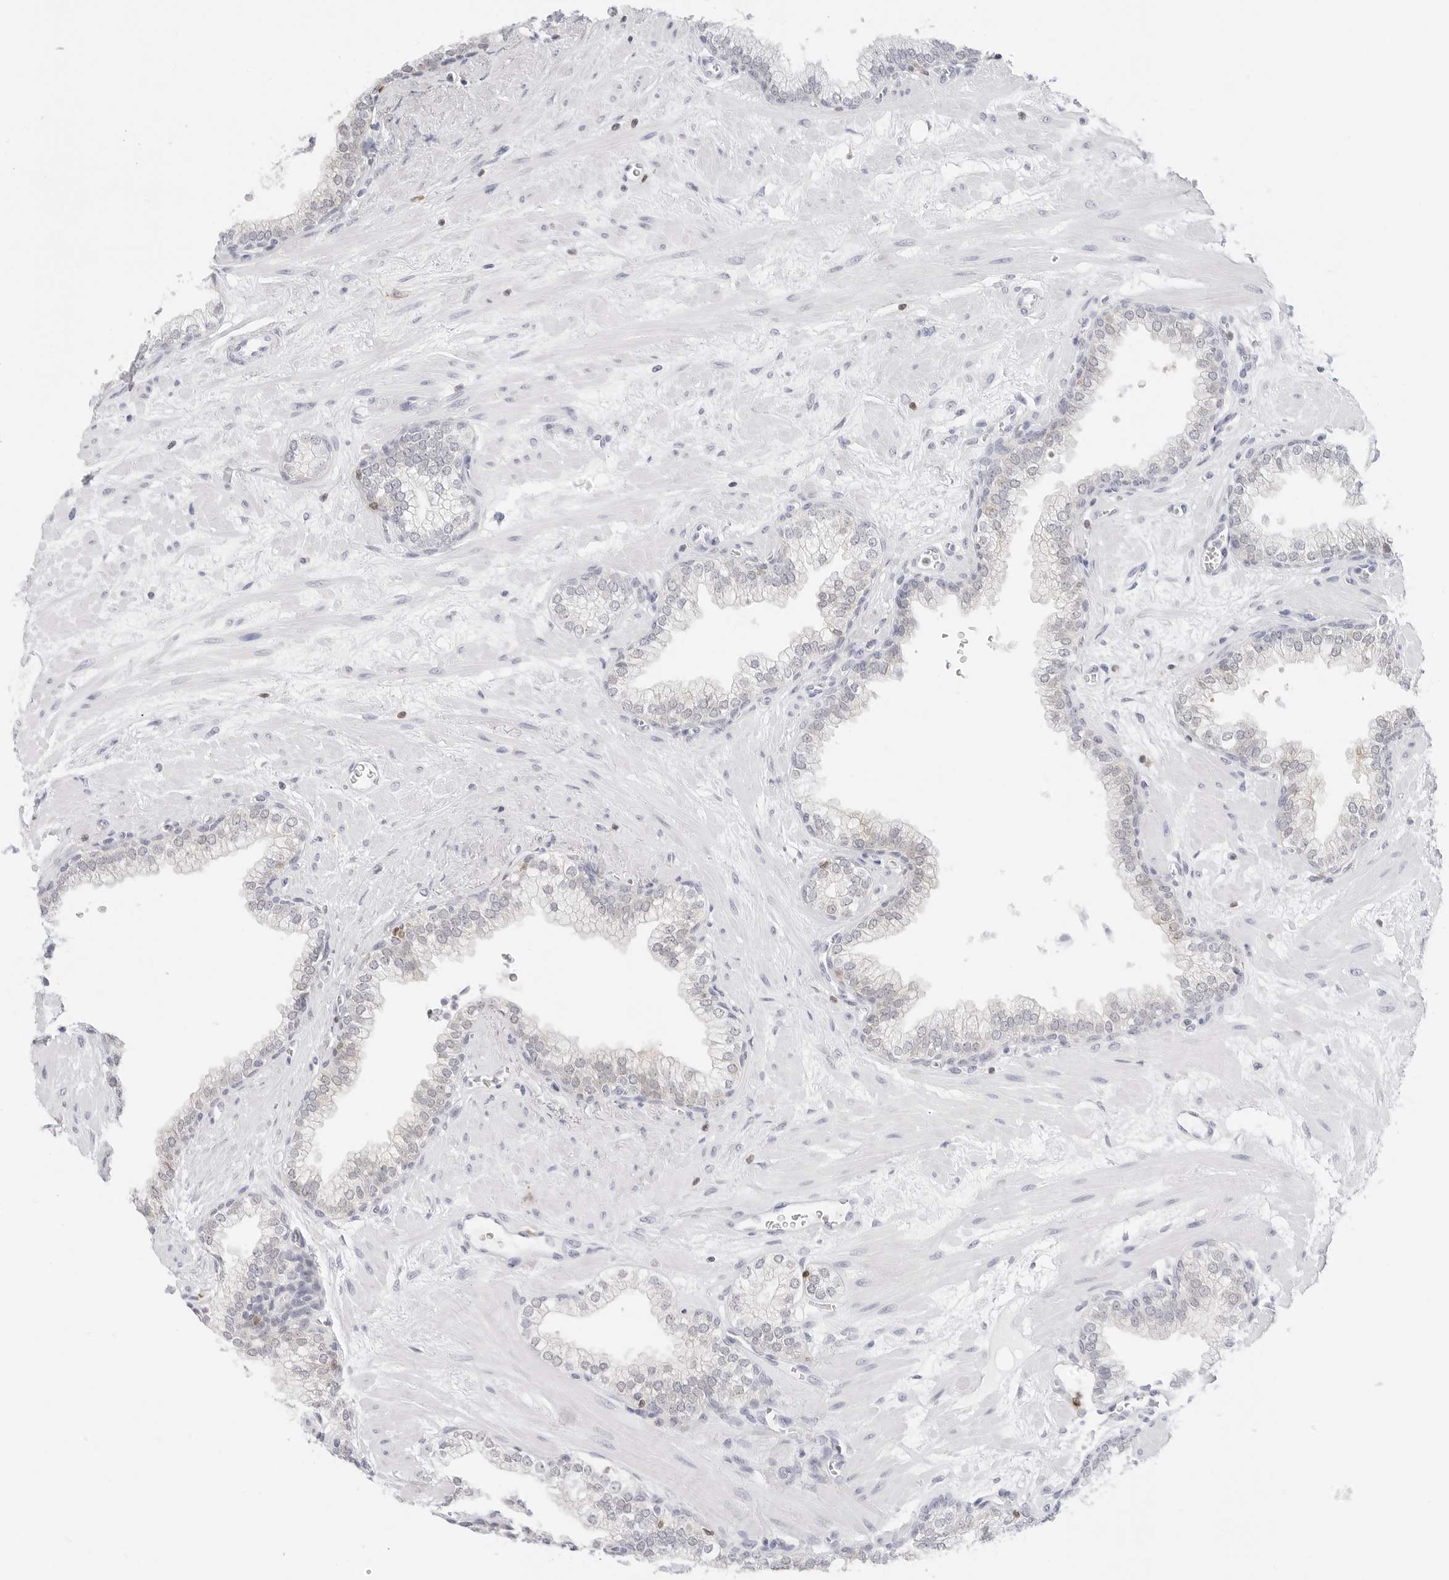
{"staining": {"intensity": "weak", "quantity": "<25%", "location": "cytoplasmic/membranous"}, "tissue": "prostate", "cell_type": "Glandular cells", "image_type": "normal", "snomed": [{"axis": "morphology", "description": "Normal tissue, NOS"}, {"axis": "morphology", "description": "Urothelial carcinoma, Low grade"}, {"axis": "topography", "description": "Urinary bladder"}, {"axis": "topography", "description": "Prostate"}], "caption": "The micrograph reveals no significant expression in glandular cells of prostate. The staining is performed using DAB (3,3'-diaminobenzidine) brown chromogen with nuclei counter-stained in using hematoxylin.", "gene": "SLC9A3R1", "patient": {"sex": "male", "age": 60}}